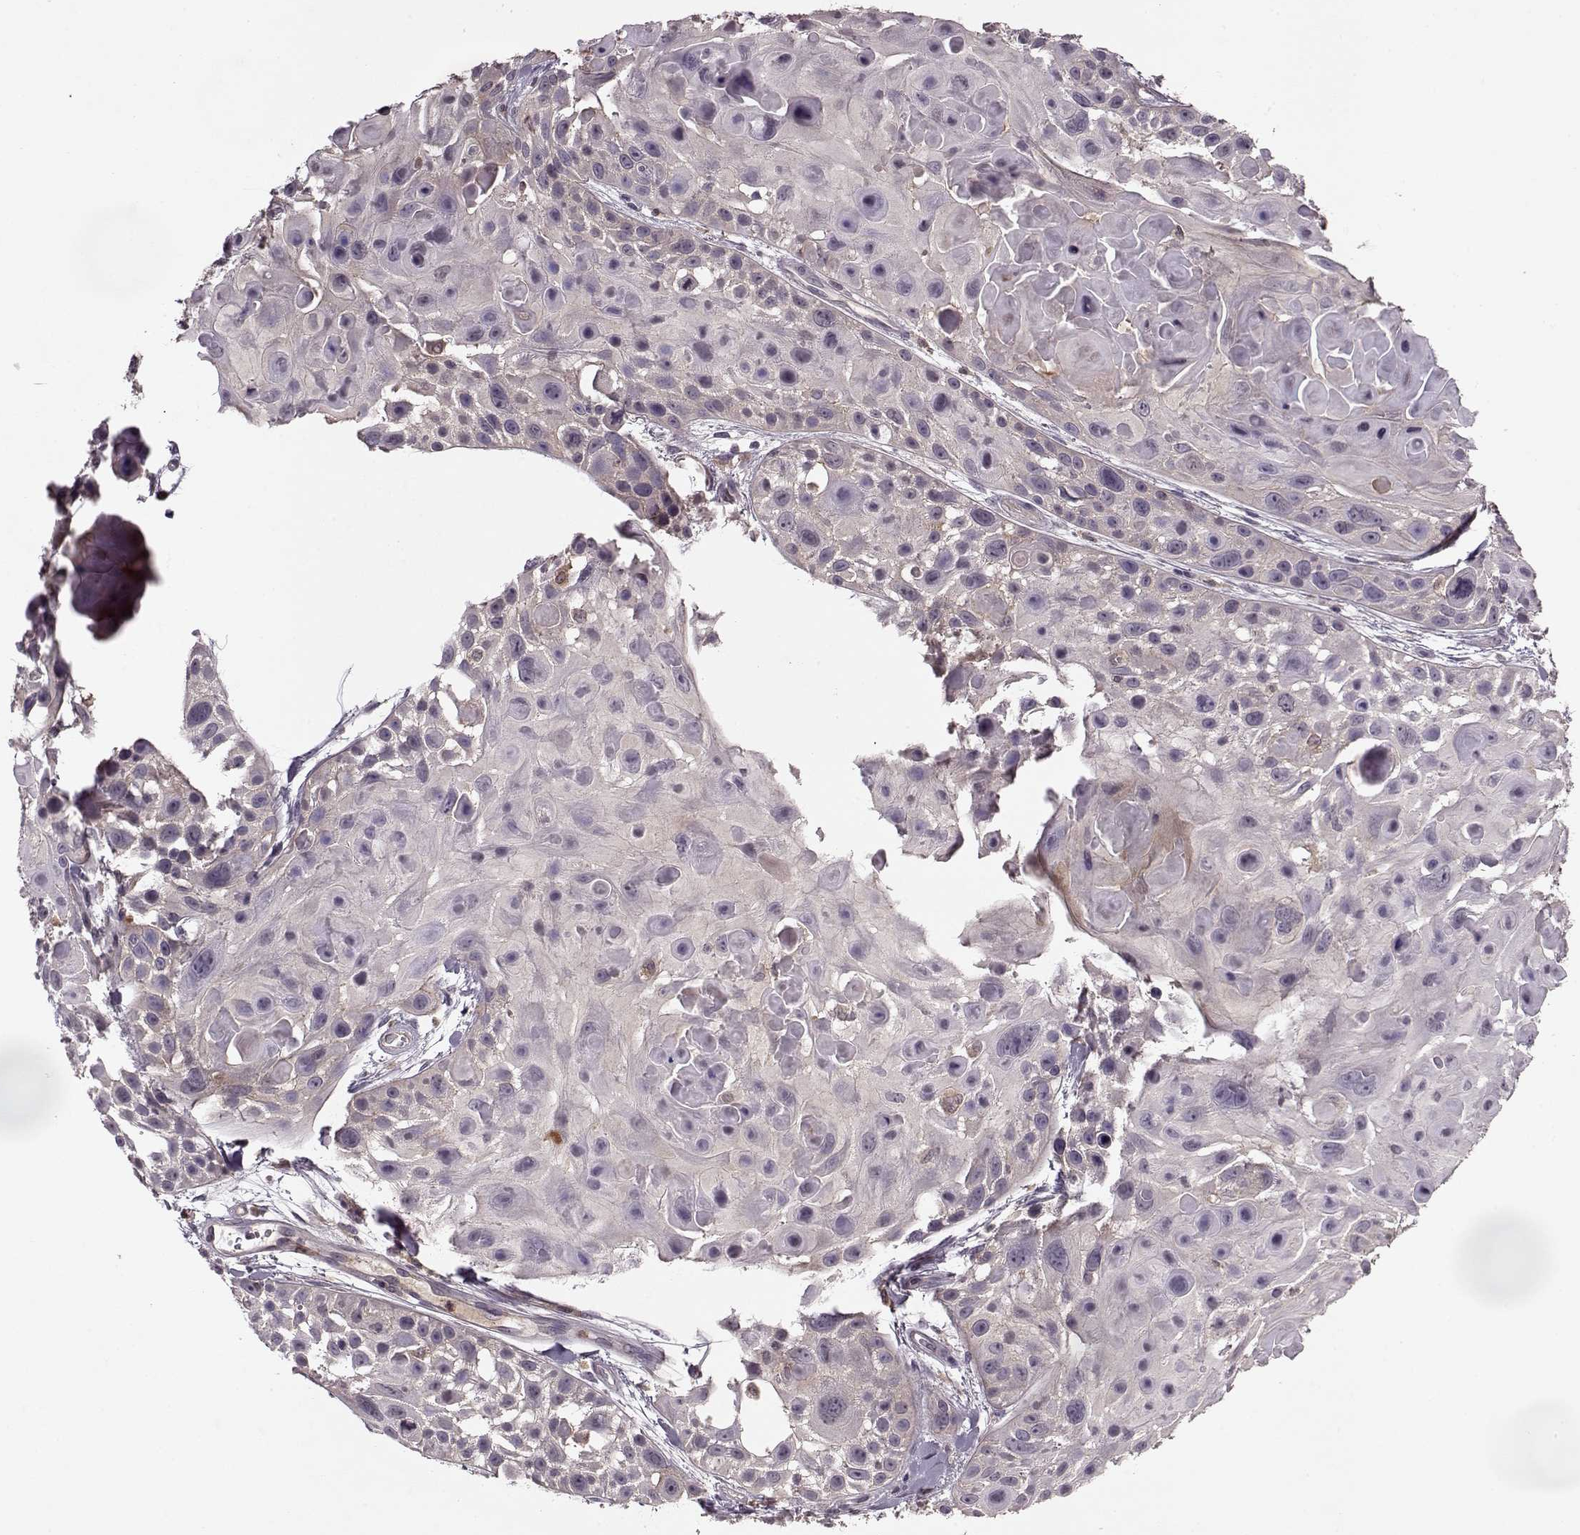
{"staining": {"intensity": "negative", "quantity": "none", "location": "none"}, "tissue": "skin cancer", "cell_type": "Tumor cells", "image_type": "cancer", "snomed": [{"axis": "morphology", "description": "Squamous cell carcinoma, NOS"}, {"axis": "topography", "description": "Skin"}, {"axis": "topography", "description": "Anal"}], "caption": "Tumor cells show no significant protein expression in skin squamous cell carcinoma.", "gene": "ACOT11", "patient": {"sex": "female", "age": 75}}